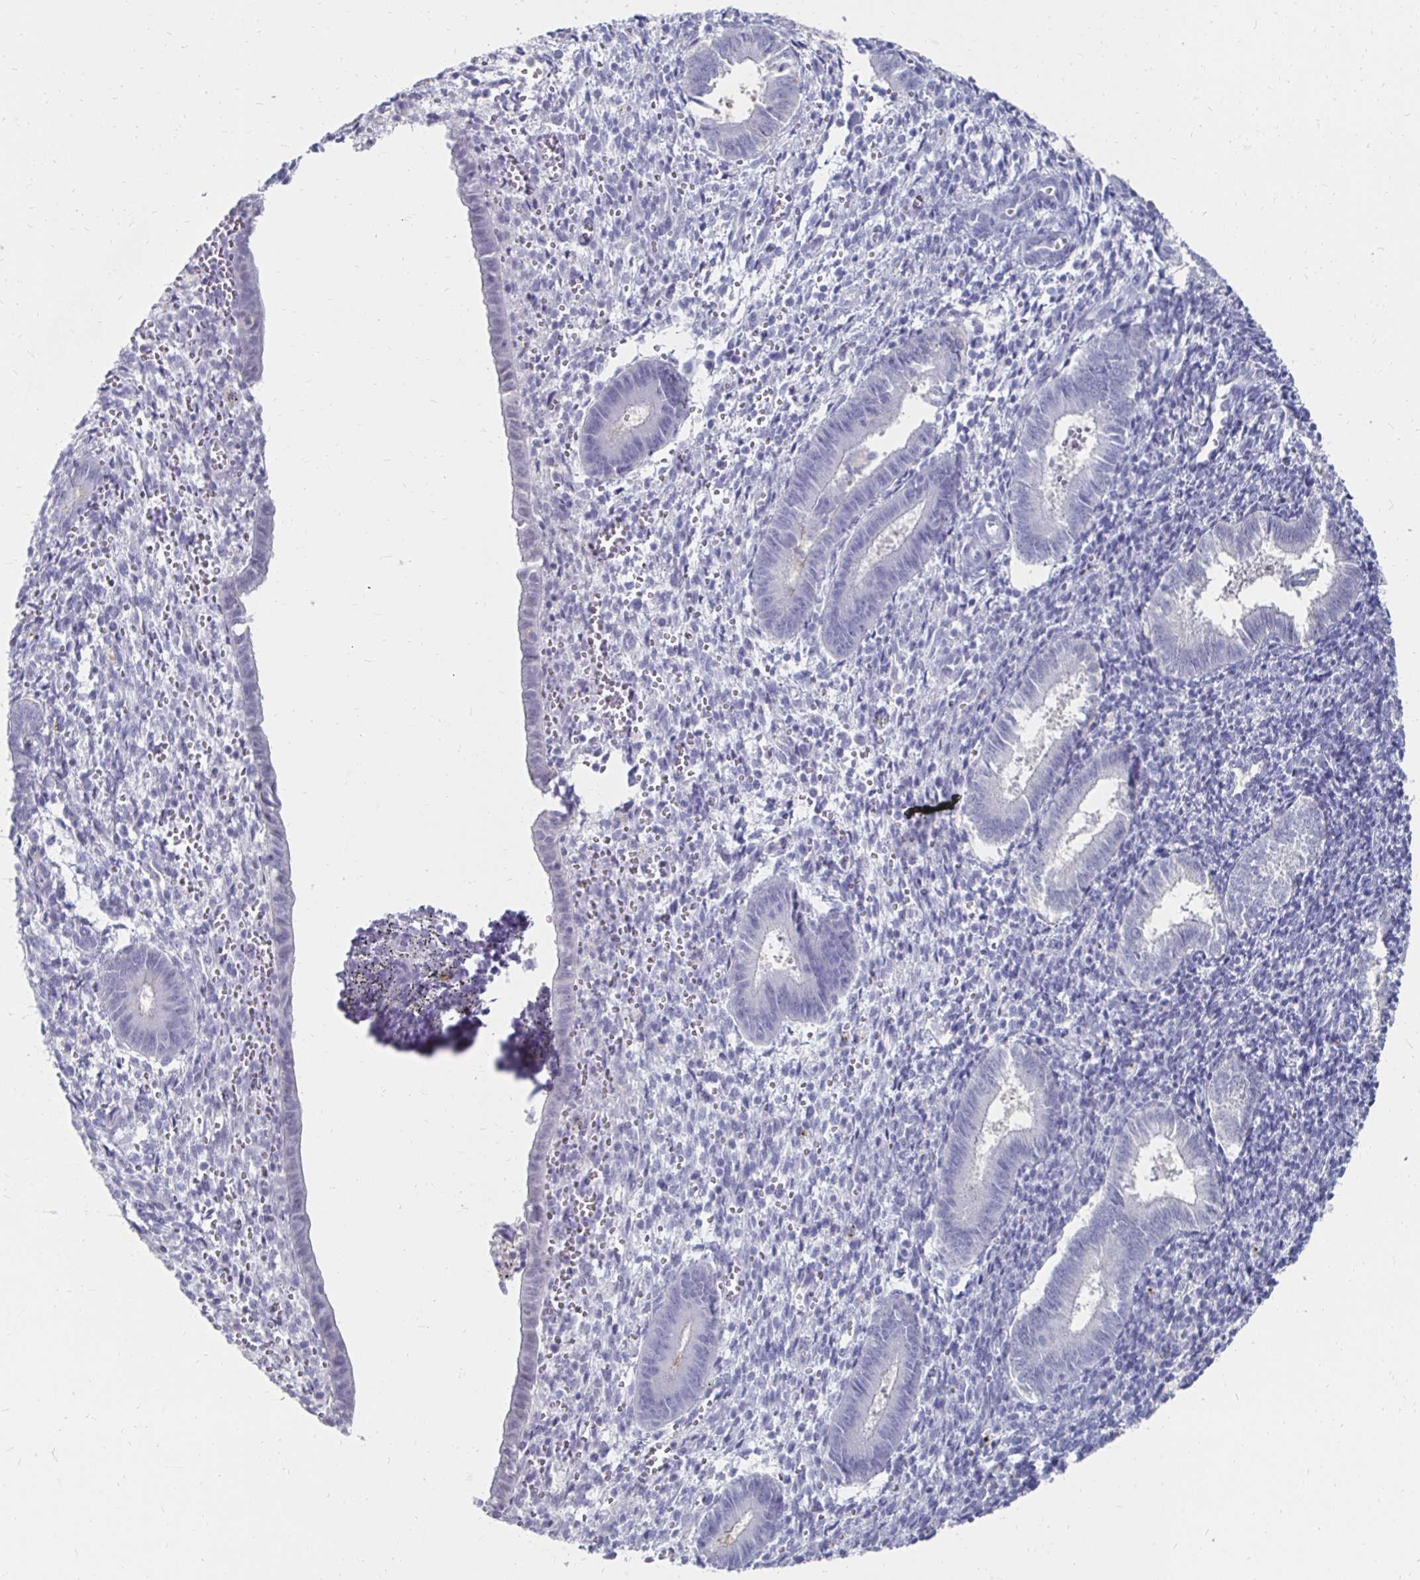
{"staining": {"intensity": "negative", "quantity": "none", "location": "none"}, "tissue": "endometrium", "cell_type": "Cells in endometrial stroma", "image_type": "normal", "snomed": [{"axis": "morphology", "description": "Normal tissue, NOS"}, {"axis": "topography", "description": "Endometrium"}], "caption": "There is no significant staining in cells in endometrial stroma of endometrium. The staining is performed using DAB (3,3'-diaminobenzidine) brown chromogen with nuclei counter-stained in using hematoxylin.", "gene": "SYCP3", "patient": {"sex": "female", "age": 25}}